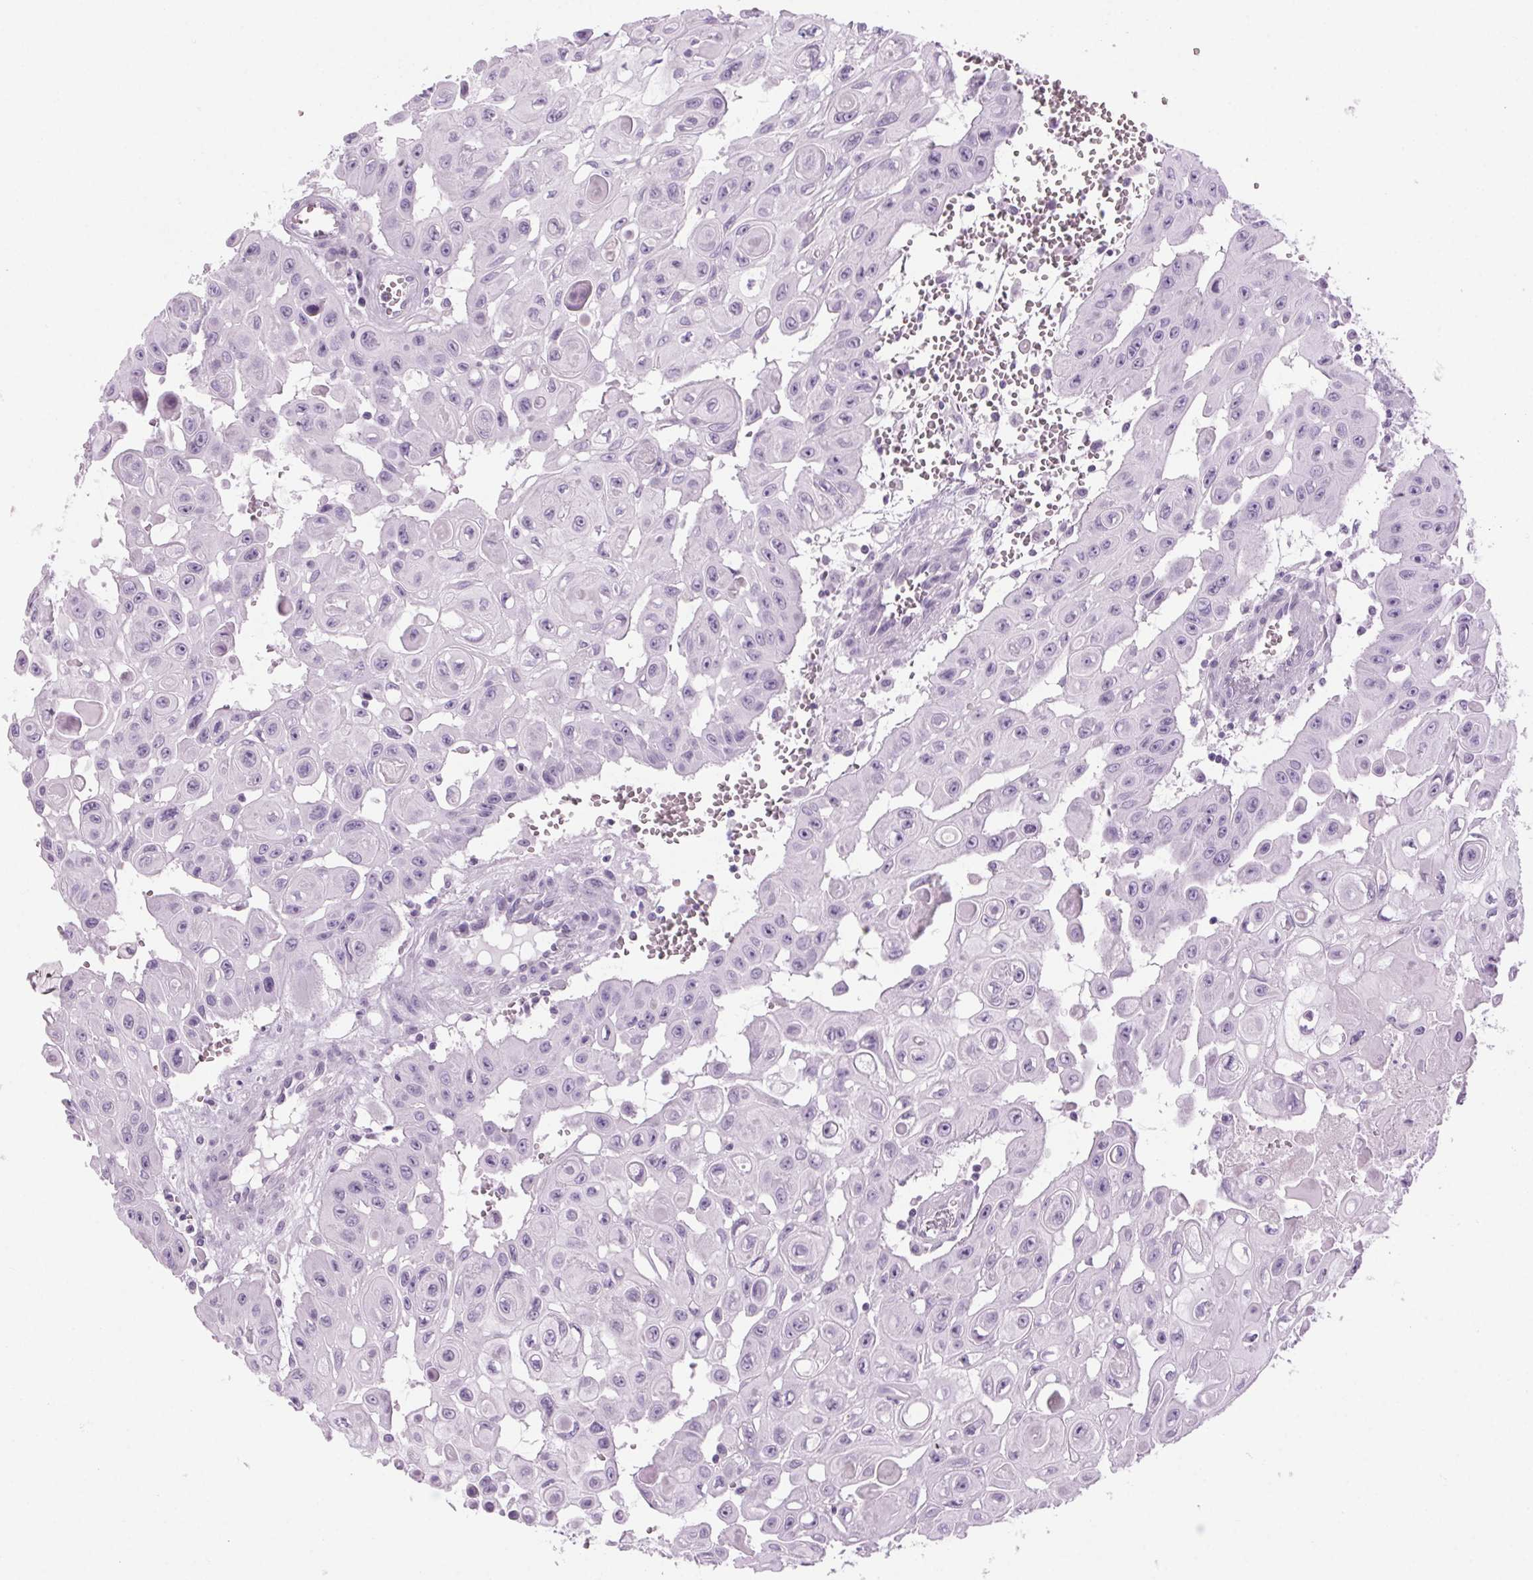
{"staining": {"intensity": "negative", "quantity": "none", "location": "none"}, "tissue": "head and neck cancer", "cell_type": "Tumor cells", "image_type": "cancer", "snomed": [{"axis": "morphology", "description": "Adenocarcinoma, NOS"}, {"axis": "topography", "description": "Head-Neck"}], "caption": "High magnification brightfield microscopy of head and neck cancer (adenocarcinoma) stained with DAB (brown) and counterstained with hematoxylin (blue): tumor cells show no significant positivity.", "gene": "LRP2", "patient": {"sex": "male", "age": 73}}